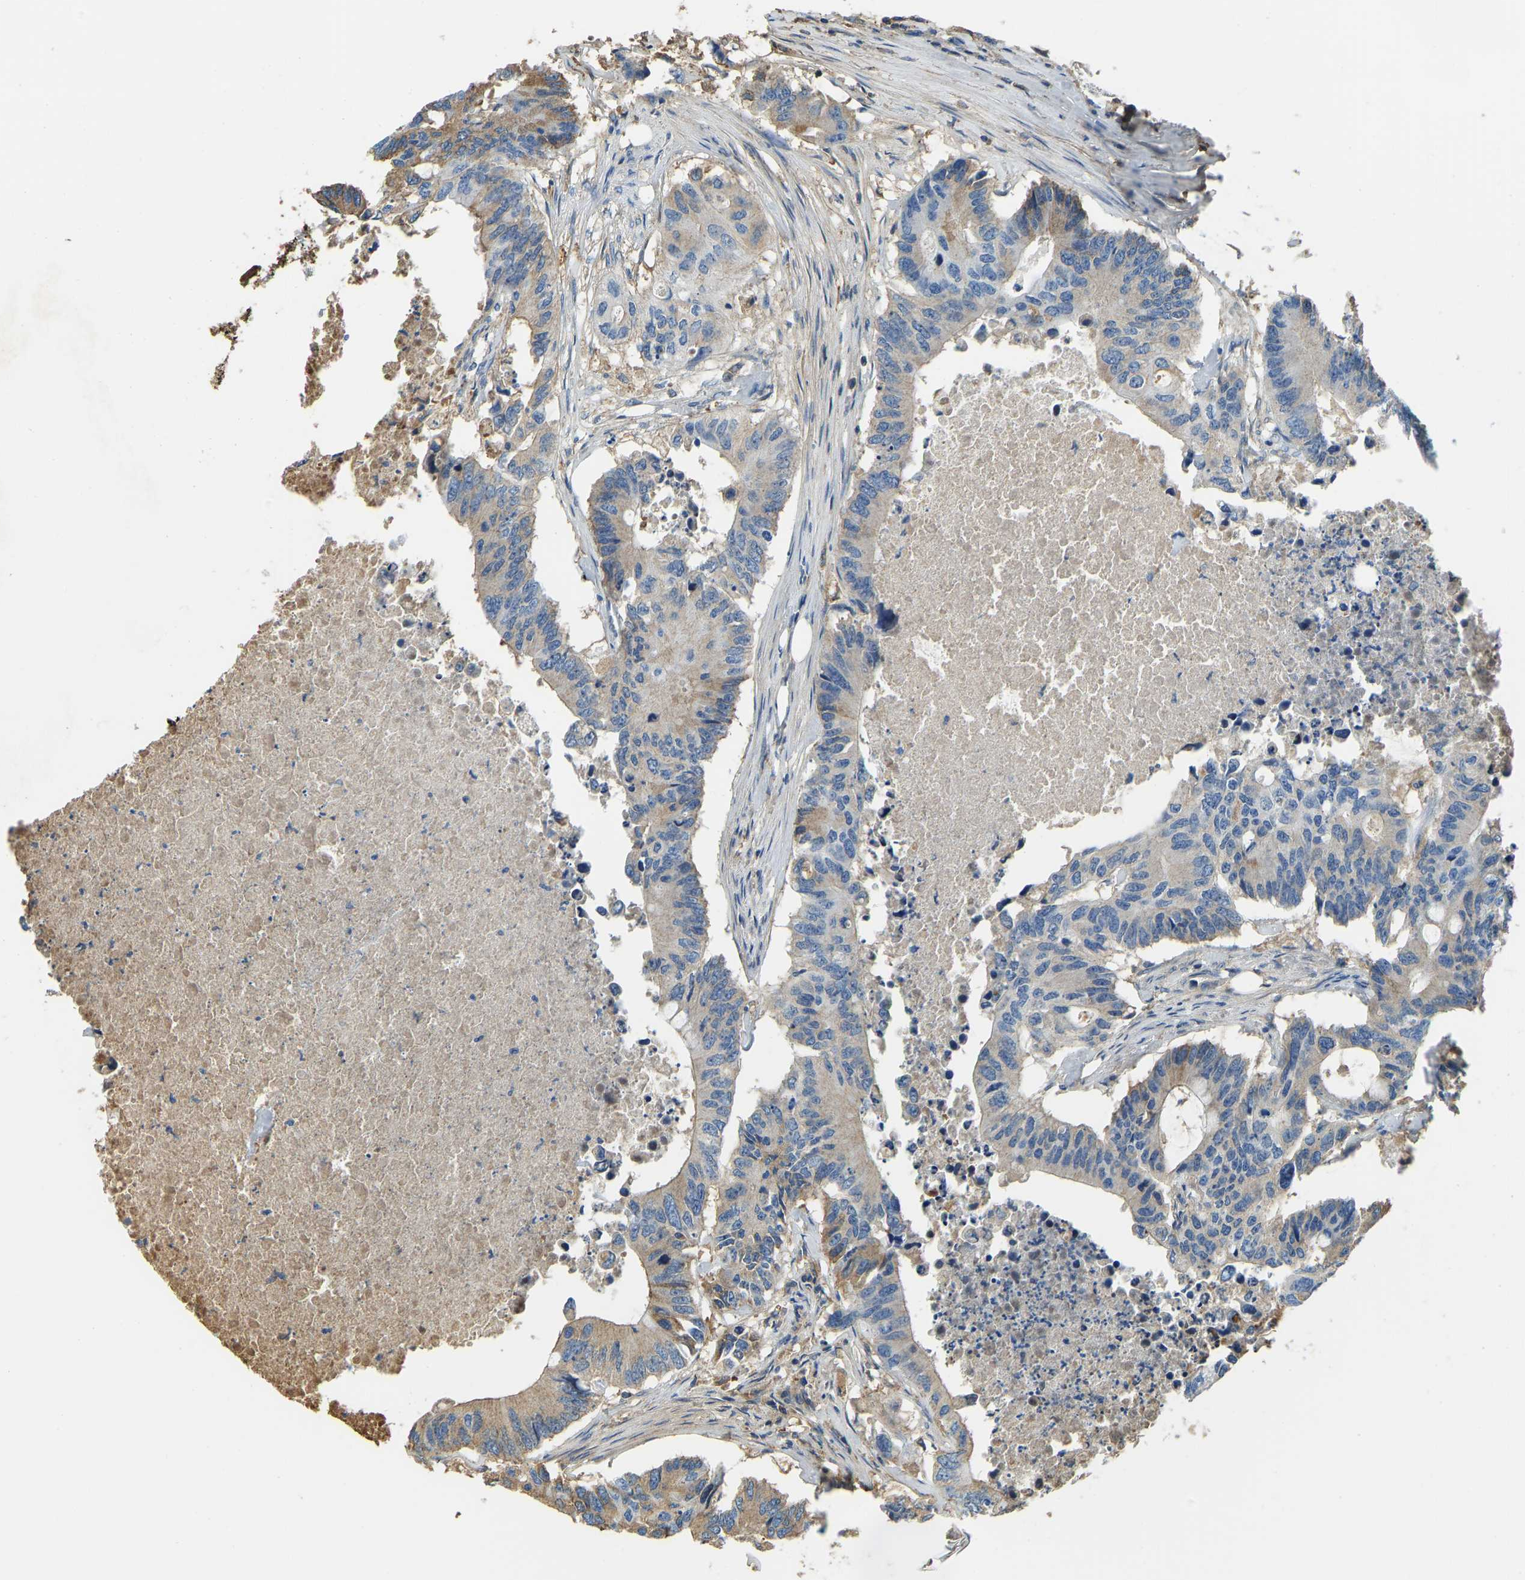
{"staining": {"intensity": "weak", "quantity": "25%-75%", "location": "cytoplasmic/membranous"}, "tissue": "colorectal cancer", "cell_type": "Tumor cells", "image_type": "cancer", "snomed": [{"axis": "morphology", "description": "Adenocarcinoma, NOS"}, {"axis": "topography", "description": "Colon"}], "caption": "The histopathology image shows immunohistochemical staining of adenocarcinoma (colorectal). There is weak cytoplasmic/membranous expression is present in approximately 25%-75% of tumor cells.", "gene": "THBS4", "patient": {"sex": "male", "age": 71}}